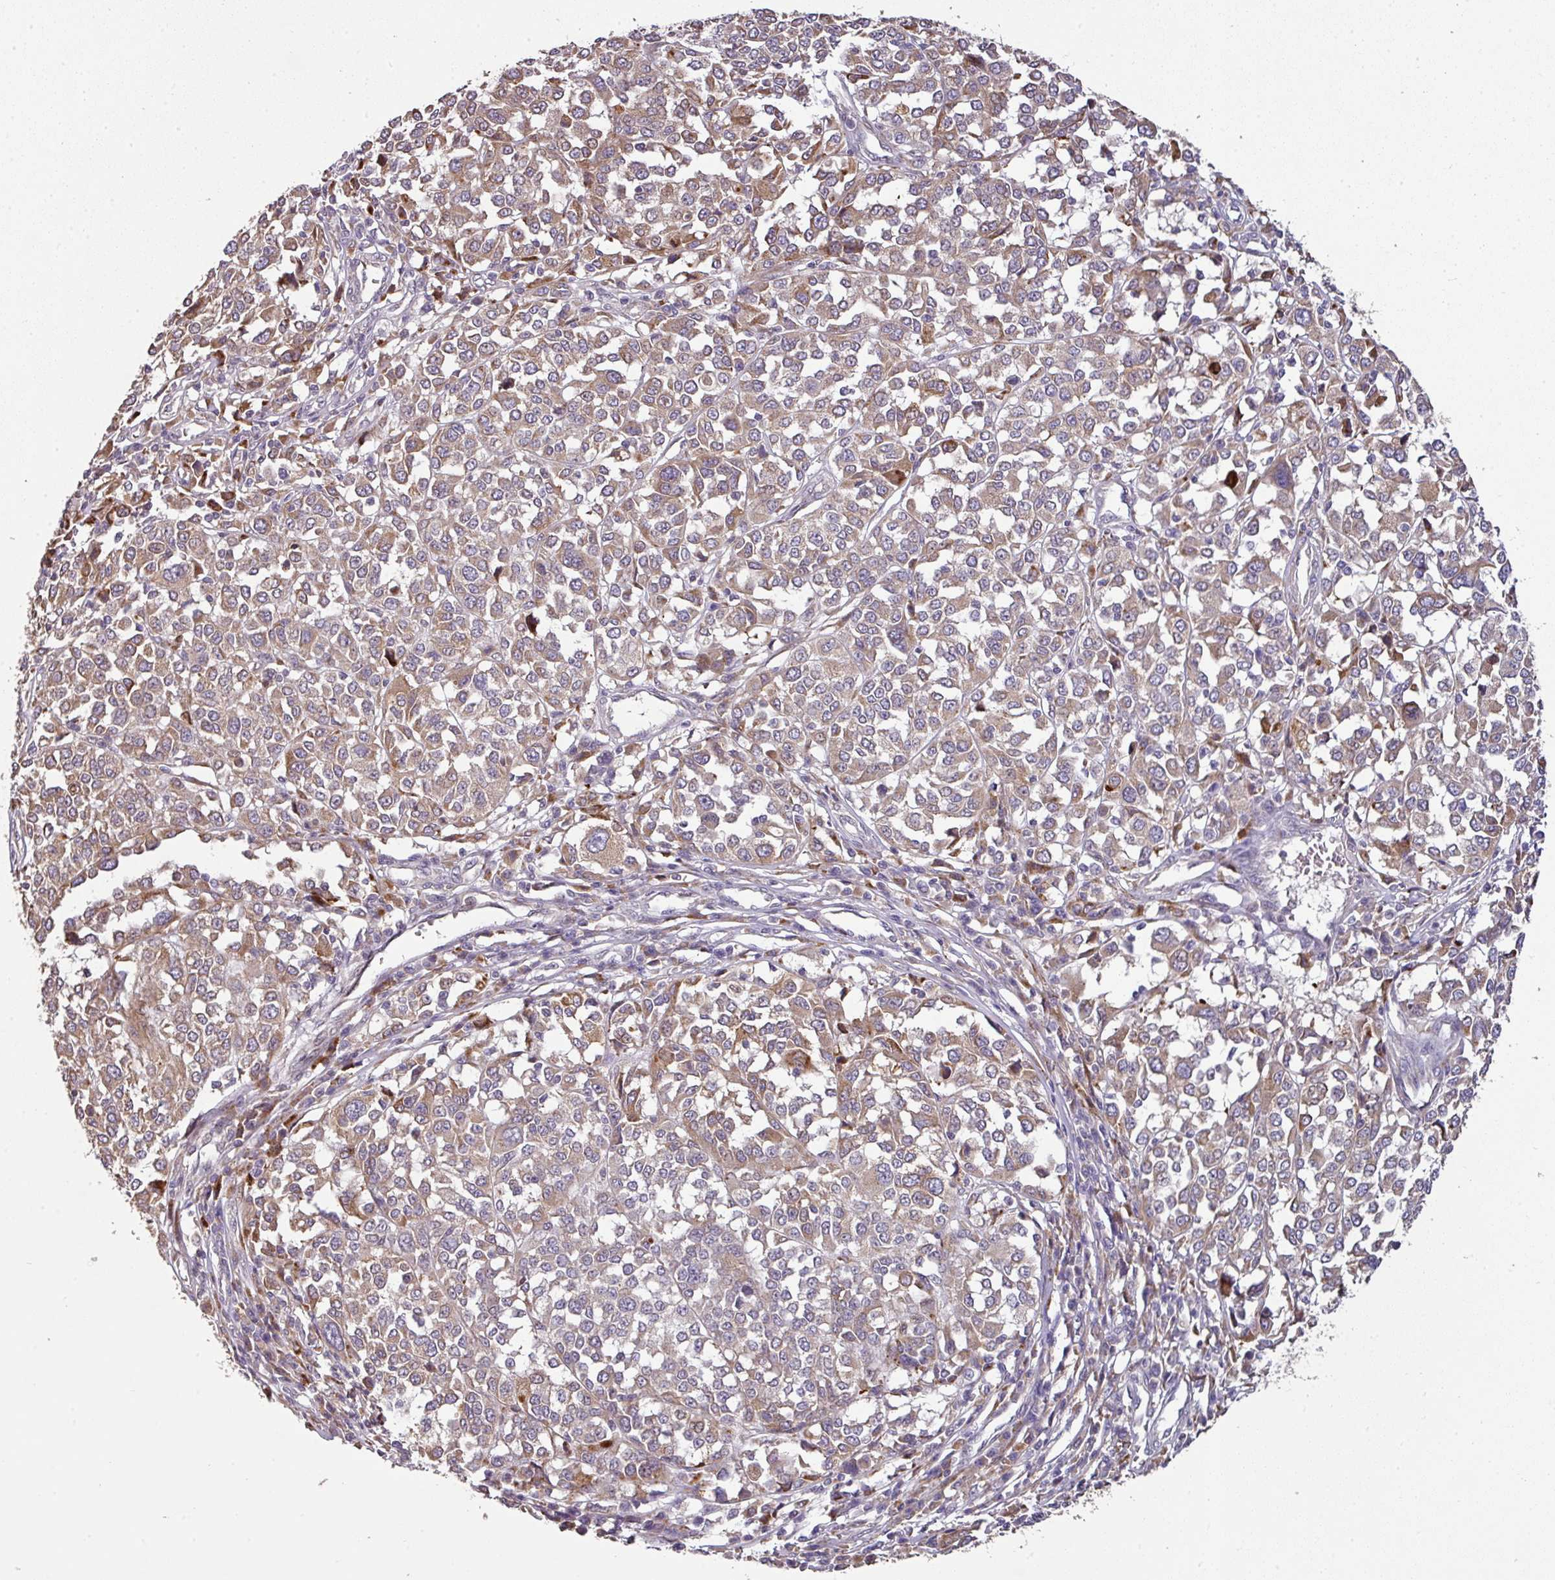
{"staining": {"intensity": "moderate", "quantity": "25%-75%", "location": "cytoplasmic/membranous"}, "tissue": "melanoma", "cell_type": "Tumor cells", "image_type": "cancer", "snomed": [{"axis": "morphology", "description": "Malignant melanoma, Metastatic site"}, {"axis": "topography", "description": "Lymph node"}], "caption": "Moderate cytoplasmic/membranous staining for a protein is appreciated in approximately 25%-75% of tumor cells of malignant melanoma (metastatic site) using immunohistochemistry (IHC).", "gene": "SPCS3", "patient": {"sex": "male", "age": 44}}